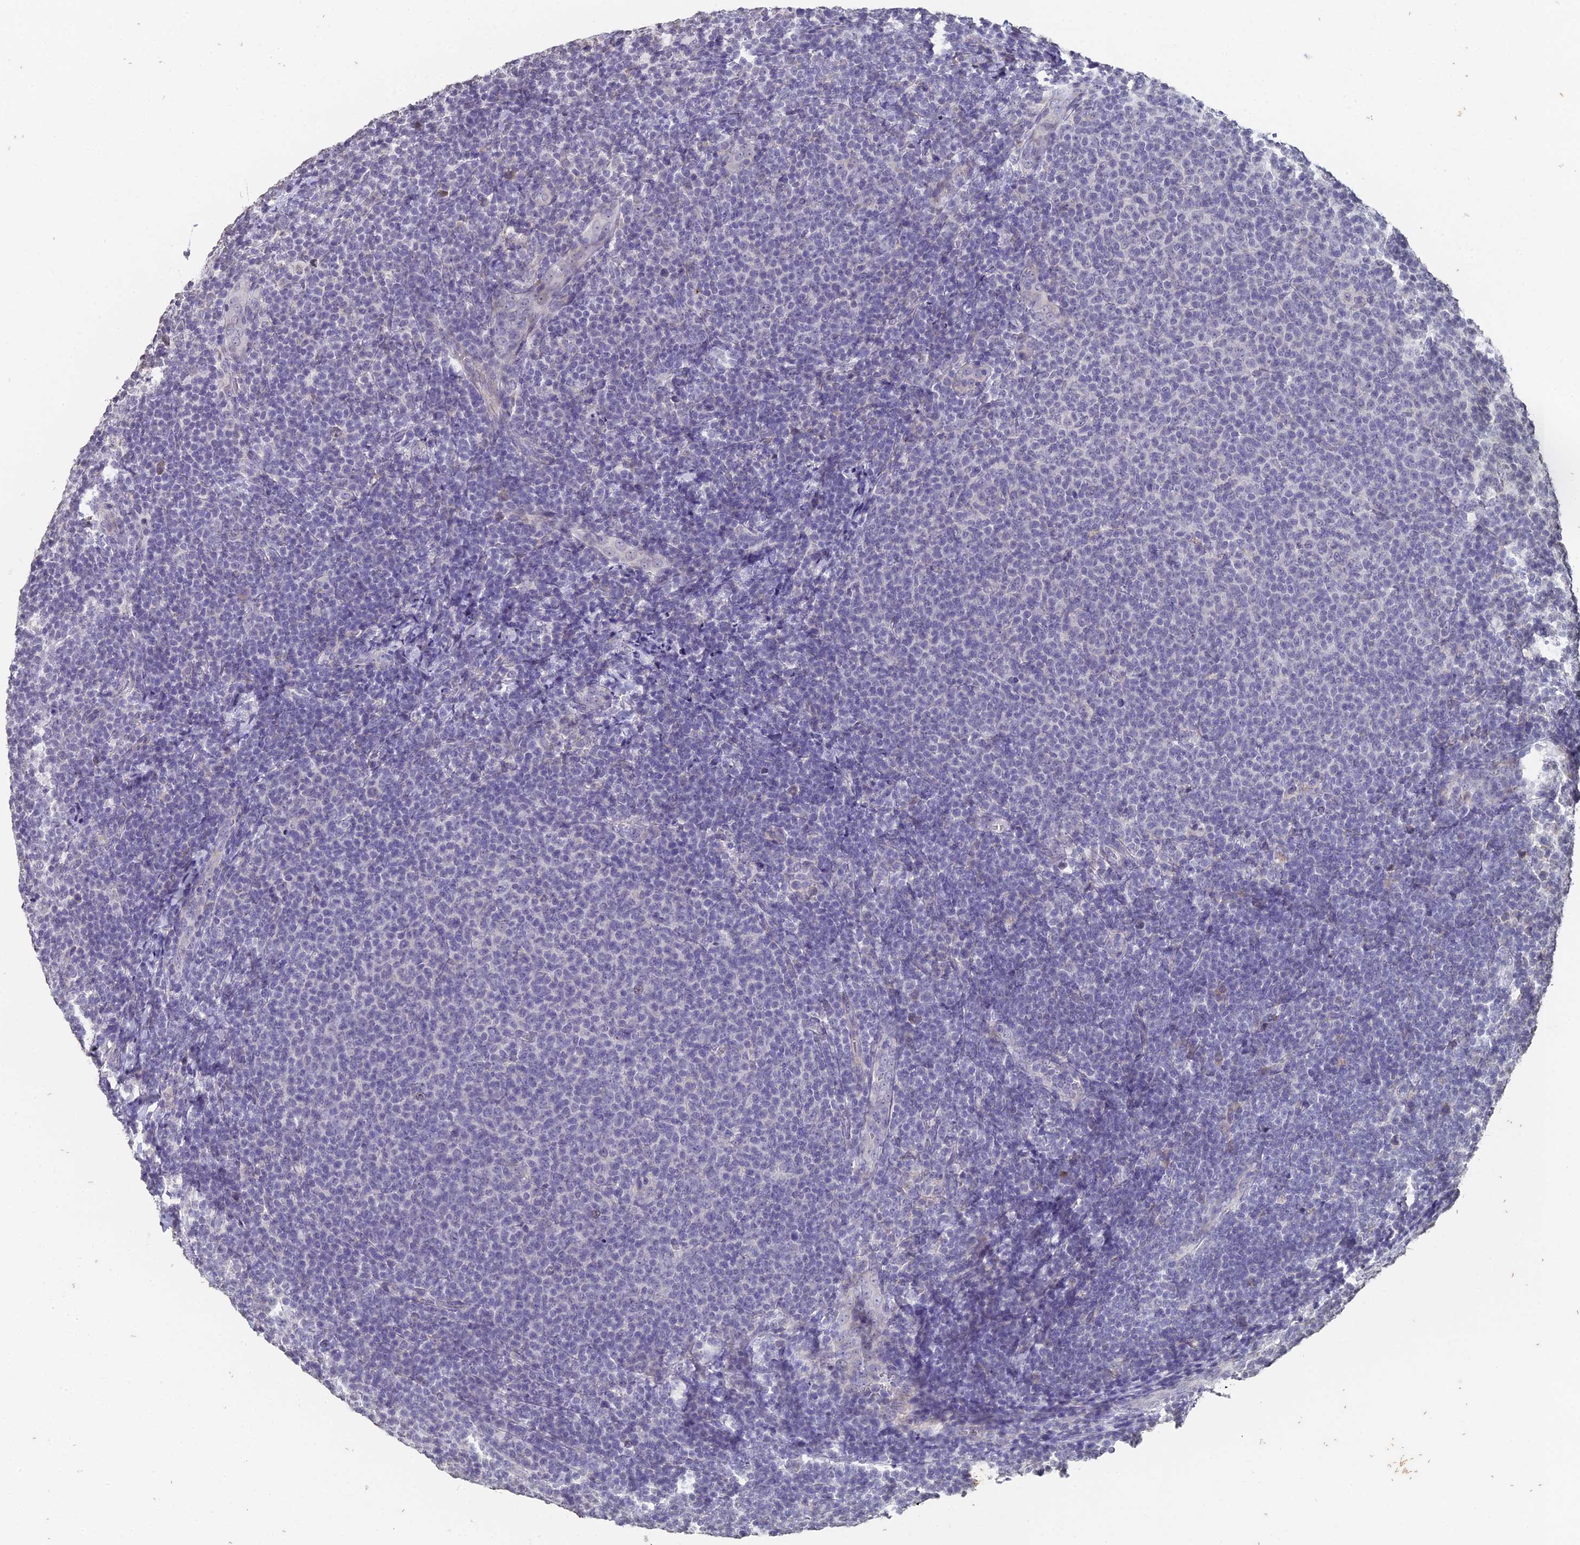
{"staining": {"intensity": "negative", "quantity": "none", "location": "none"}, "tissue": "lymphoma", "cell_type": "Tumor cells", "image_type": "cancer", "snomed": [{"axis": "morphology", "description": "Malignant lymphoma, non-Hodgkin's type, Low grade"}, {"axis": "topography", "description": "Lymph node"}], "caption": "Tumor cells are negative for brown protein staining in low-grade malignant lymphoma, non-Hodgkin's type.", "gene": "PRR22", "patient": {"sex": "male", "age": 66}}